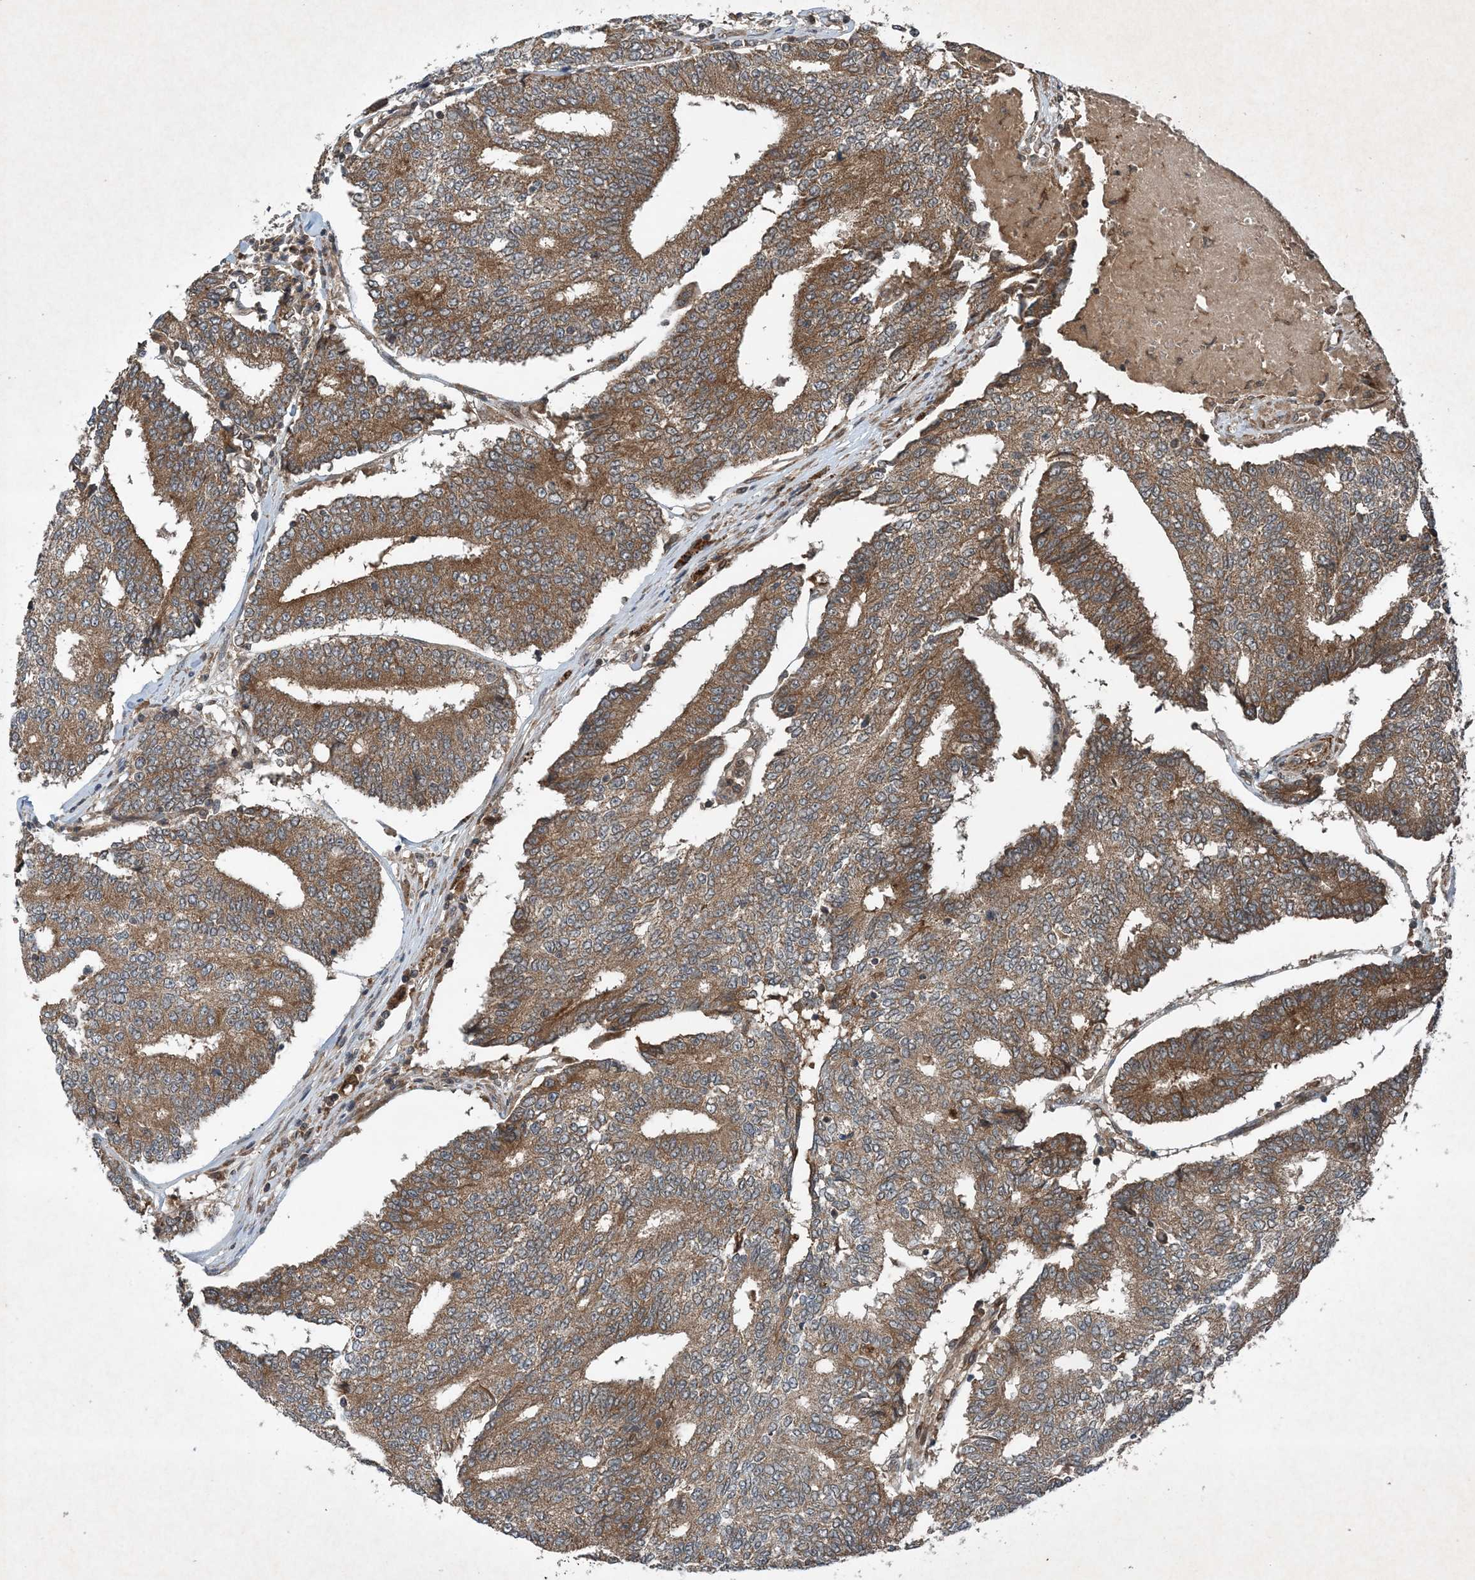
{"staining": {"intensity": "moderate", "quantity": ">75%", "location": "cytoplasmic/membranous"}, "tissue": "prostate cancer", "cell_type": "Tumor cells", "image_type": "cancer", "snomed": [{"axis": "morphology", "description": "Normal tissue, NOS"}, {"axis": "morphology", "description": "Adenocarcinoma, High grade"}, {"axis": "topography", "description": "Prostate"}, {"axis": "topography", "description": "Seminal veicle"}], "caption": "Prostate adenocarcinoma (high-grade) was stained to show a protein in brown. There is medium levels of moderate cytoplasmic/membranous expression in about >75% of tumor cells.", "gene": "GNG5", "patient": {"sex": "male", "age": 55}}